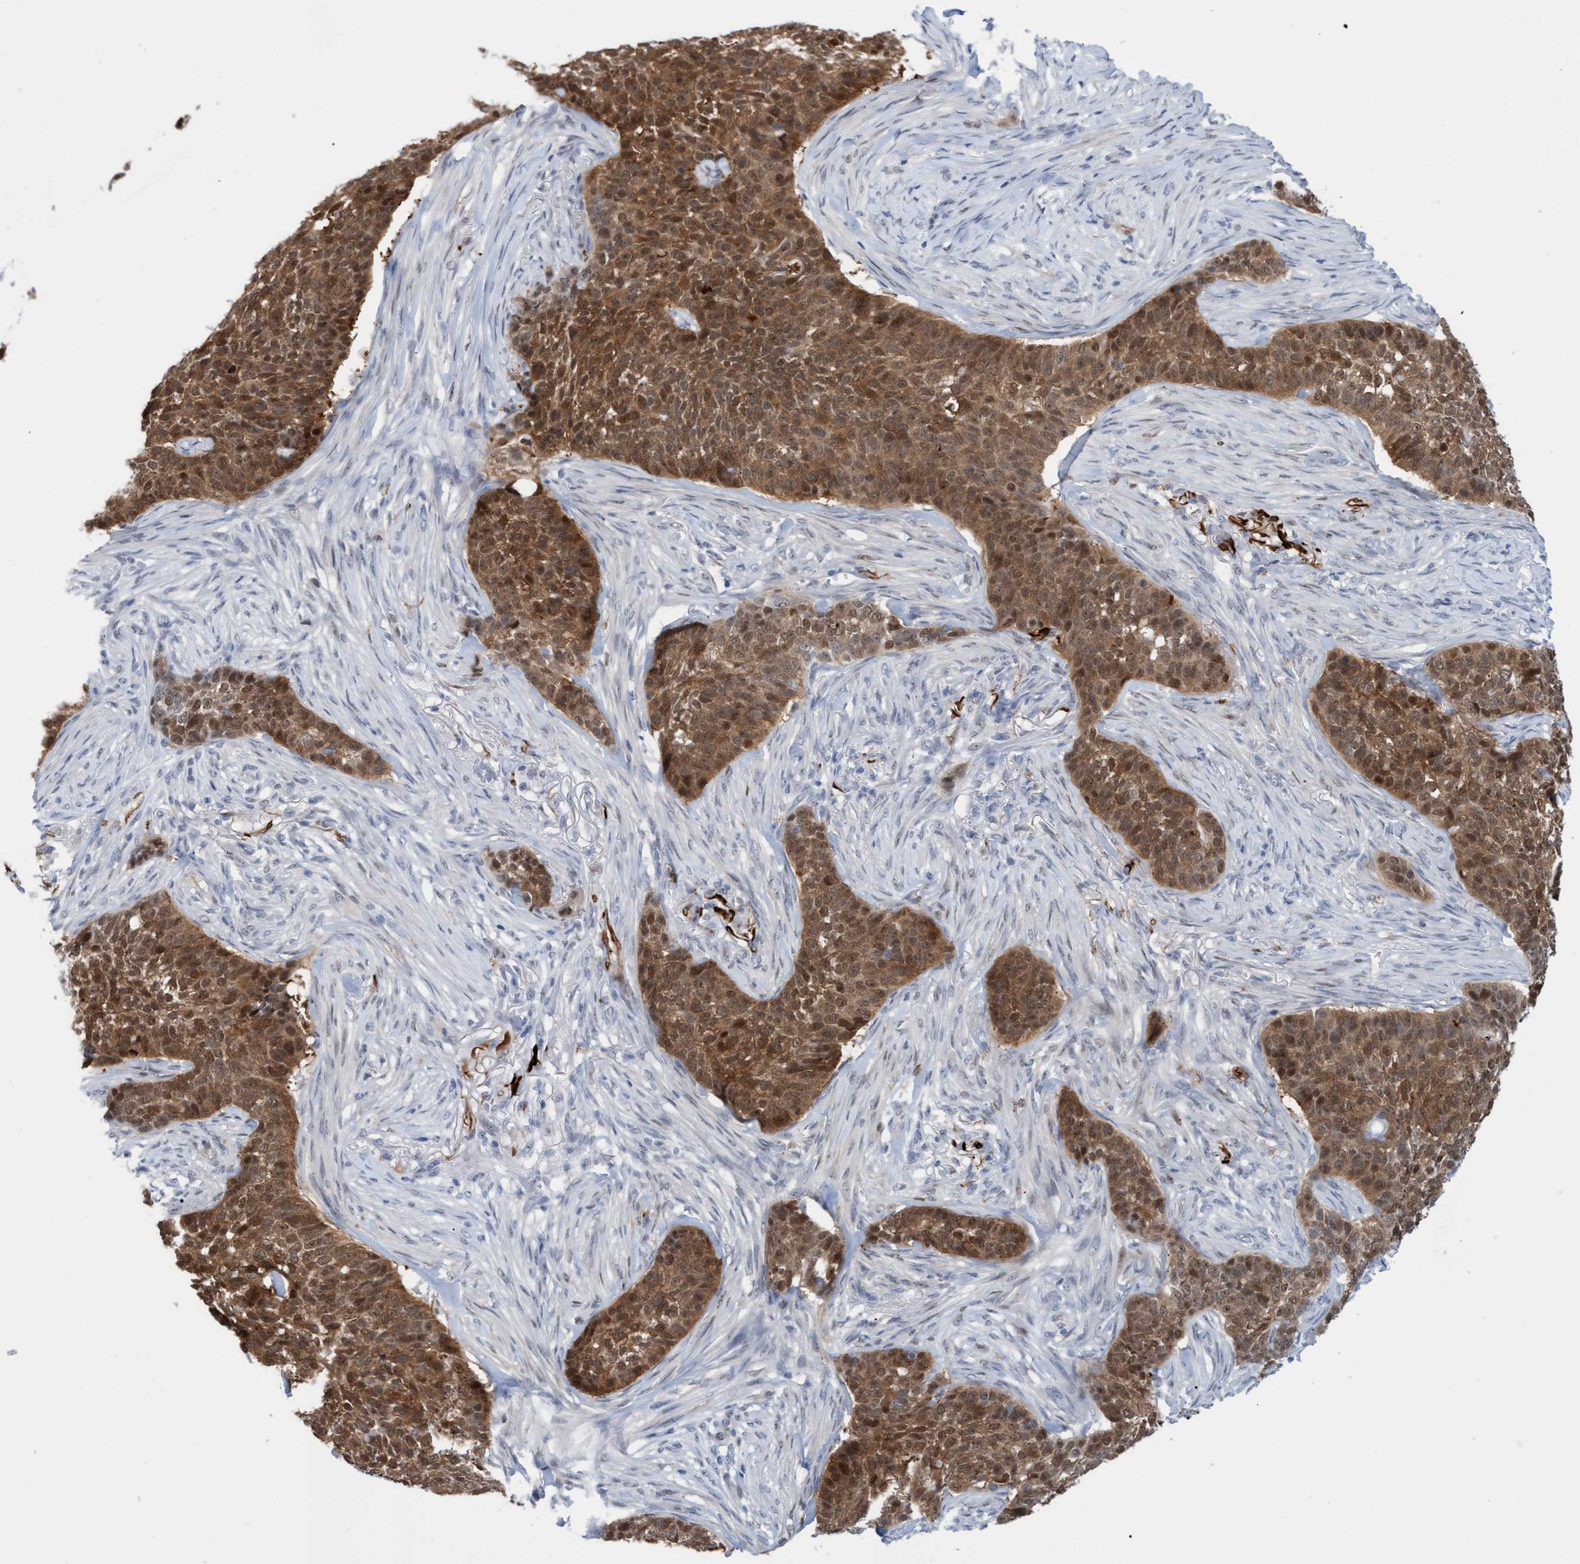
{"staining": {"intensity": "moderate", "quantity": ">75%", "location": "cytoplasmic/membranous,nuclear"}, "tissue": "skin cancer", "cell_type": "Tumor cells", "image_type": "cancer", "snomed": [{"axis": "morphology", "description": "Basal cell carcinoma"}, {"axis": "topography", "description": "Skin"}], "caption": "Immunohistochemical staining of basal cell carcinoma (skin) reveals moderate cytoplasmic/membranous and nuclear protein staining in about >75% of tumor cells.", "gene": "PINX1", "patient": {"sex": "male", "age": 85}}